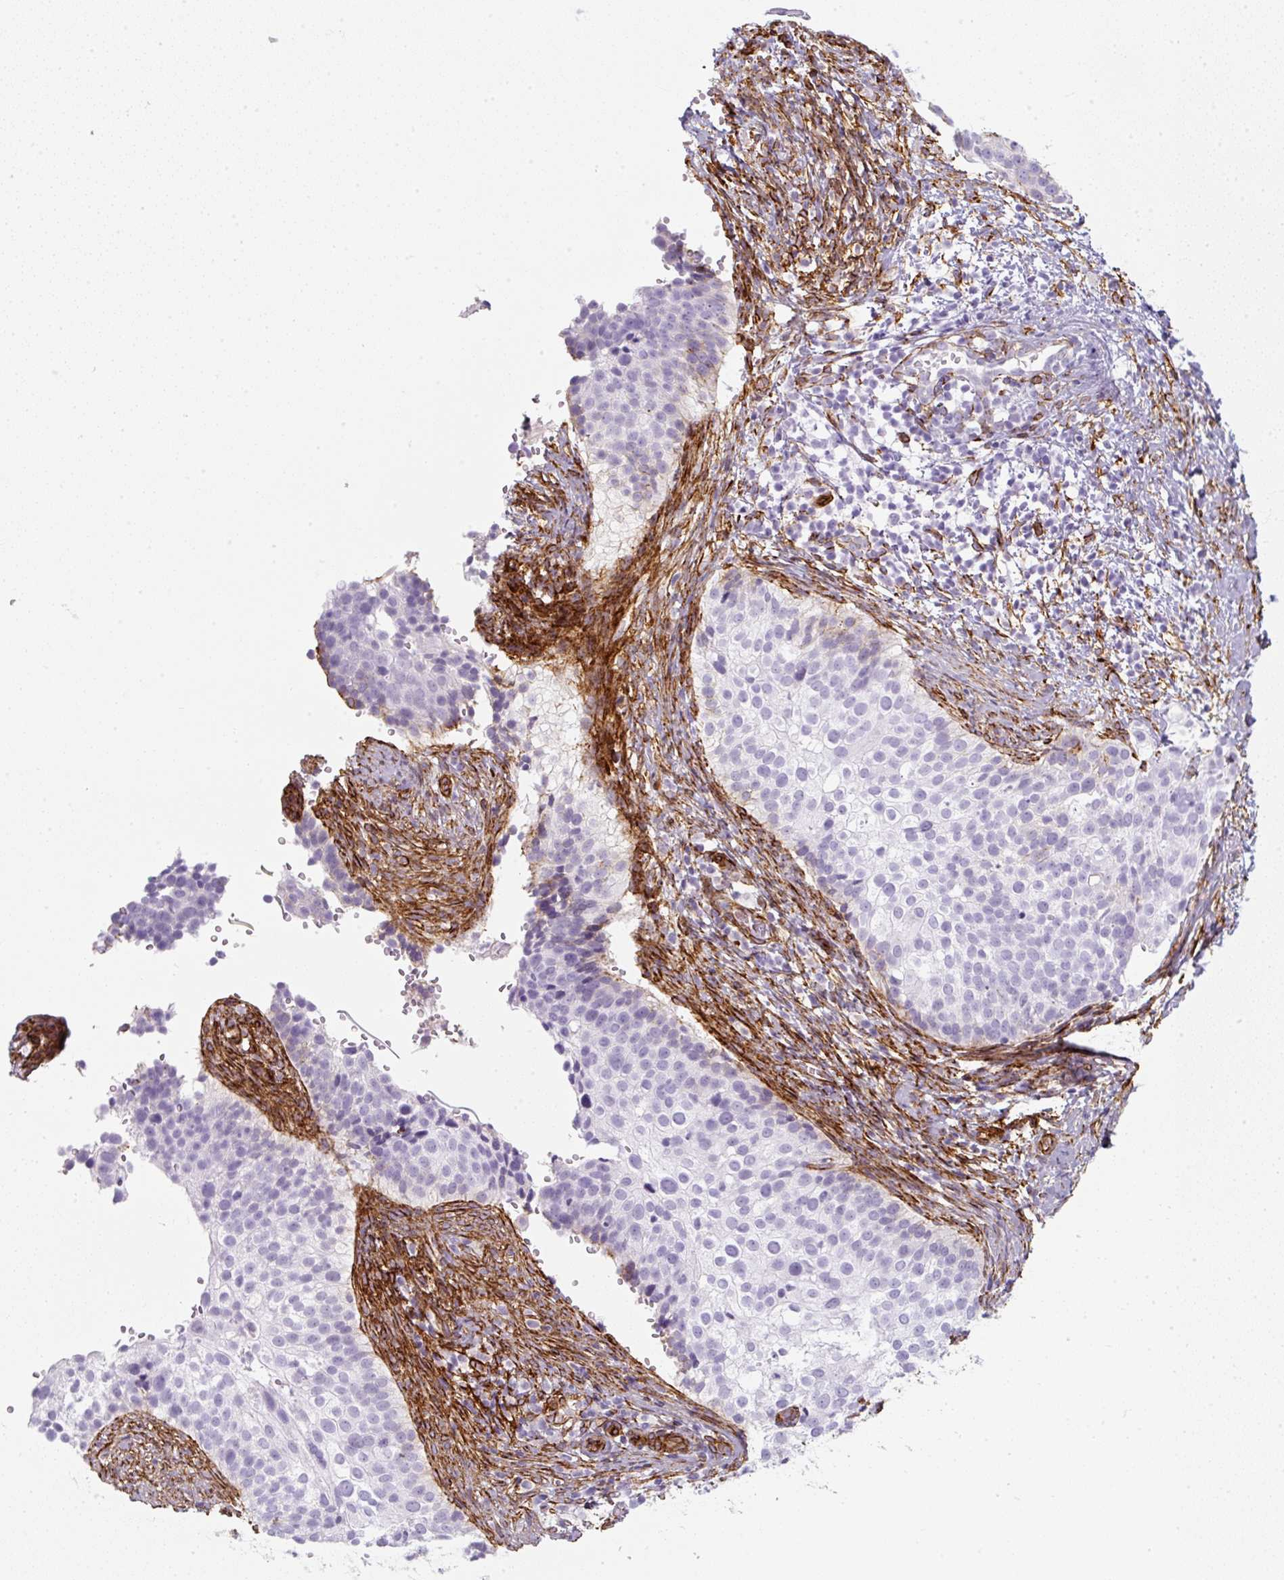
{"staining": {"intensity": "negative", "quantity": "none", "location": "none"}, "tissue": "cervical cancer", "cell_type": "Tumor cells", "image_type": "cancer", "snomed": [{"axis": "morphology", "description": "Squamous cell carcinoma, NOS"}, {"axis": "topography", "description": "Cervix"}], "caption": "Cervical squamous cell carcinoma was stained to show a protein in brown. There is no significant expression in tumor cells.", "gene": "CAVIN3", "patient": {"sex": "female", "age": 44}}